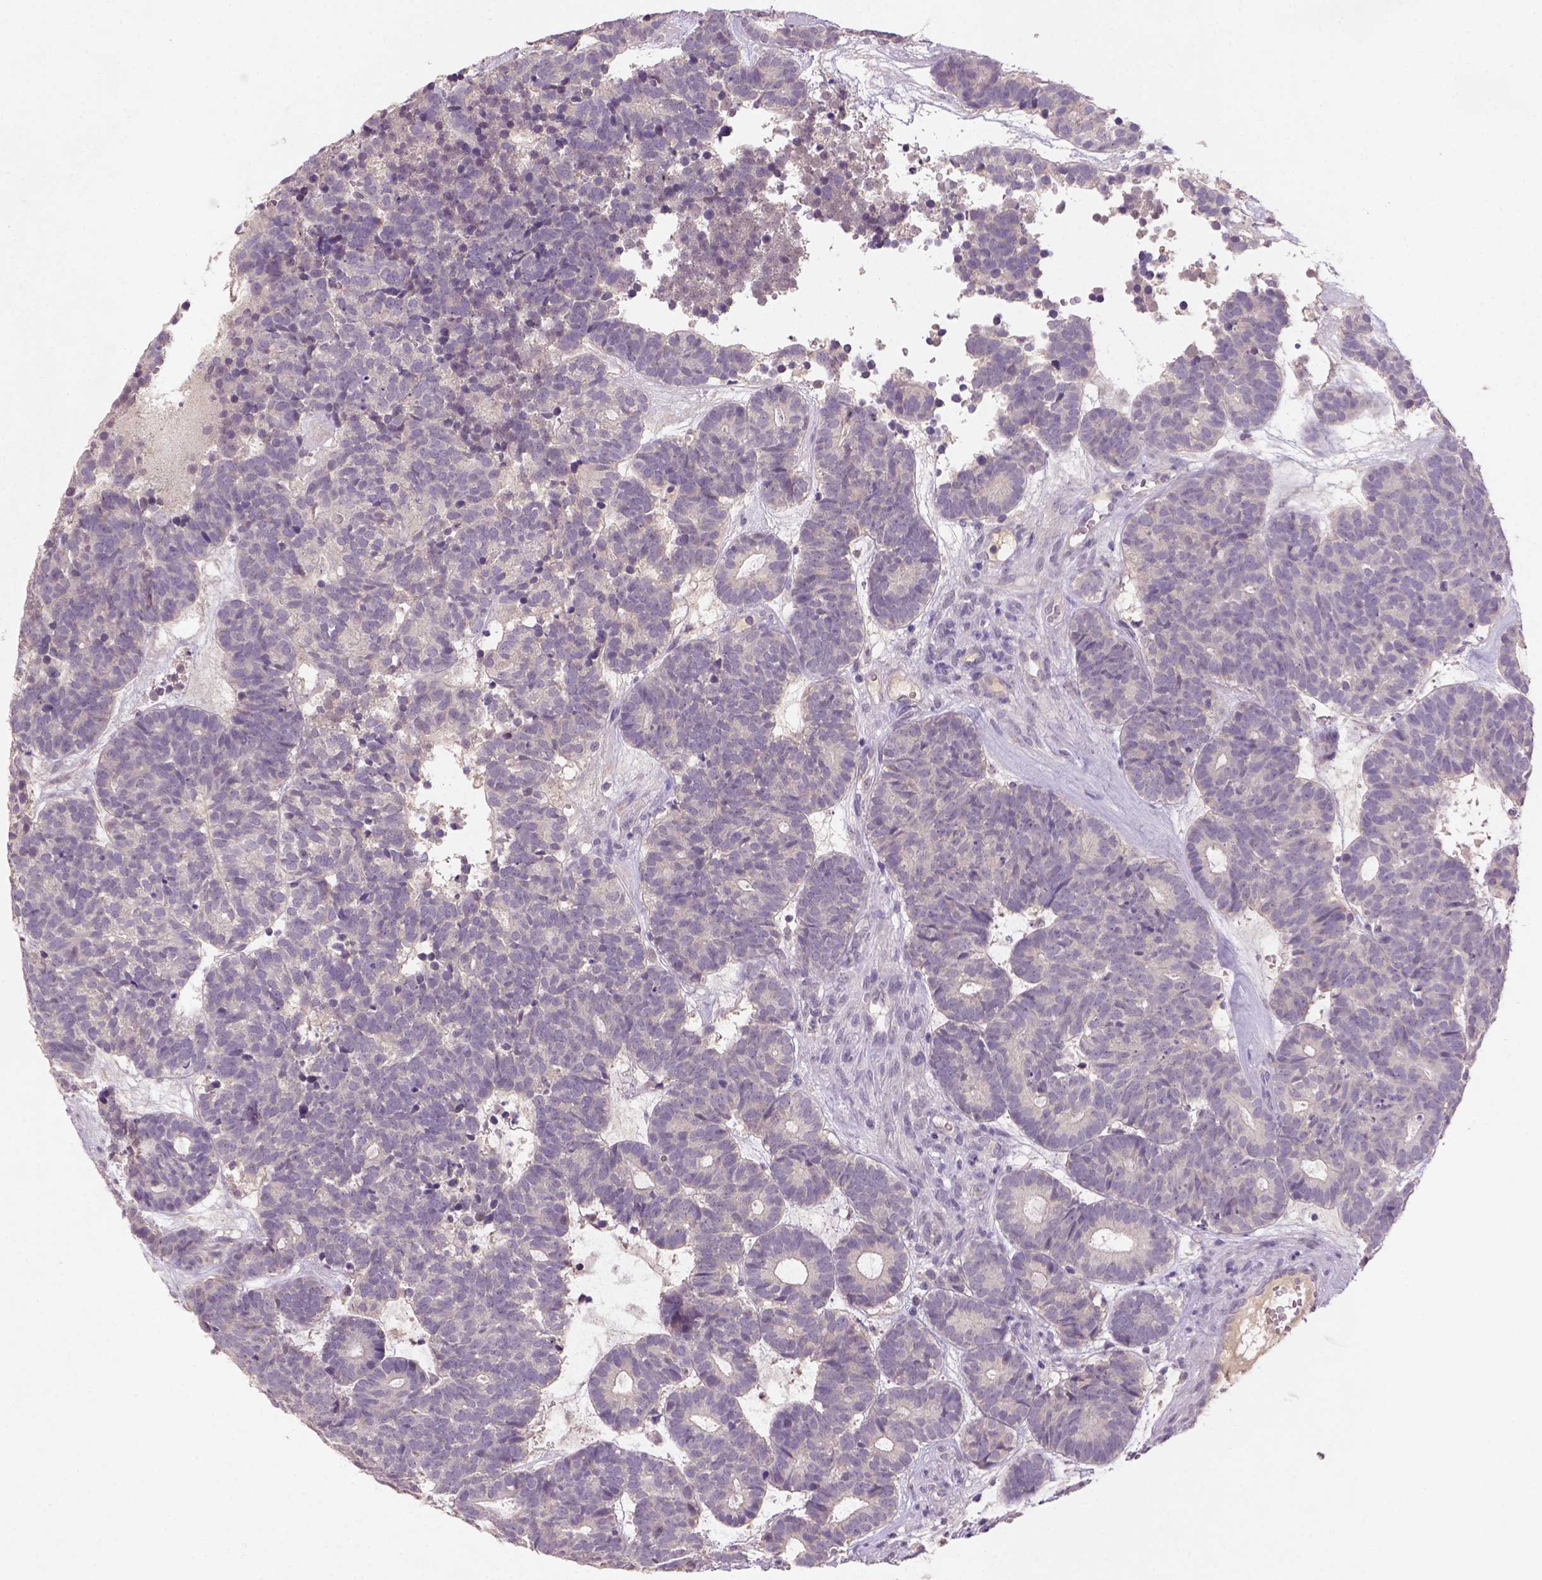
{"staining": {"intensity": "negative", "quantity": "none", "location": "none"}, "tissue": "head and neck cancer", "cell_type": "Tumor cells", "image_type": "cancer", "snomed": [{"axis": "morphology", "description": "Adenocarcinoma, NOS"}, {"axis": "topography", "description": "Head-Neck"}], "caption": "High magnification brightfield microscopy of adenocarcinoma (head and neck) stained with DAB (brown) and counterstained with hematoxylin (blue): tumor cells show no significant staining. (DAB (3,3'-diaminobenzidine) immunohistochemistry (IHC) visualized using brightfield microscopy, high magnification).", "gene": "NLGN2", "patient": {"sex": "female", "age": 81}}